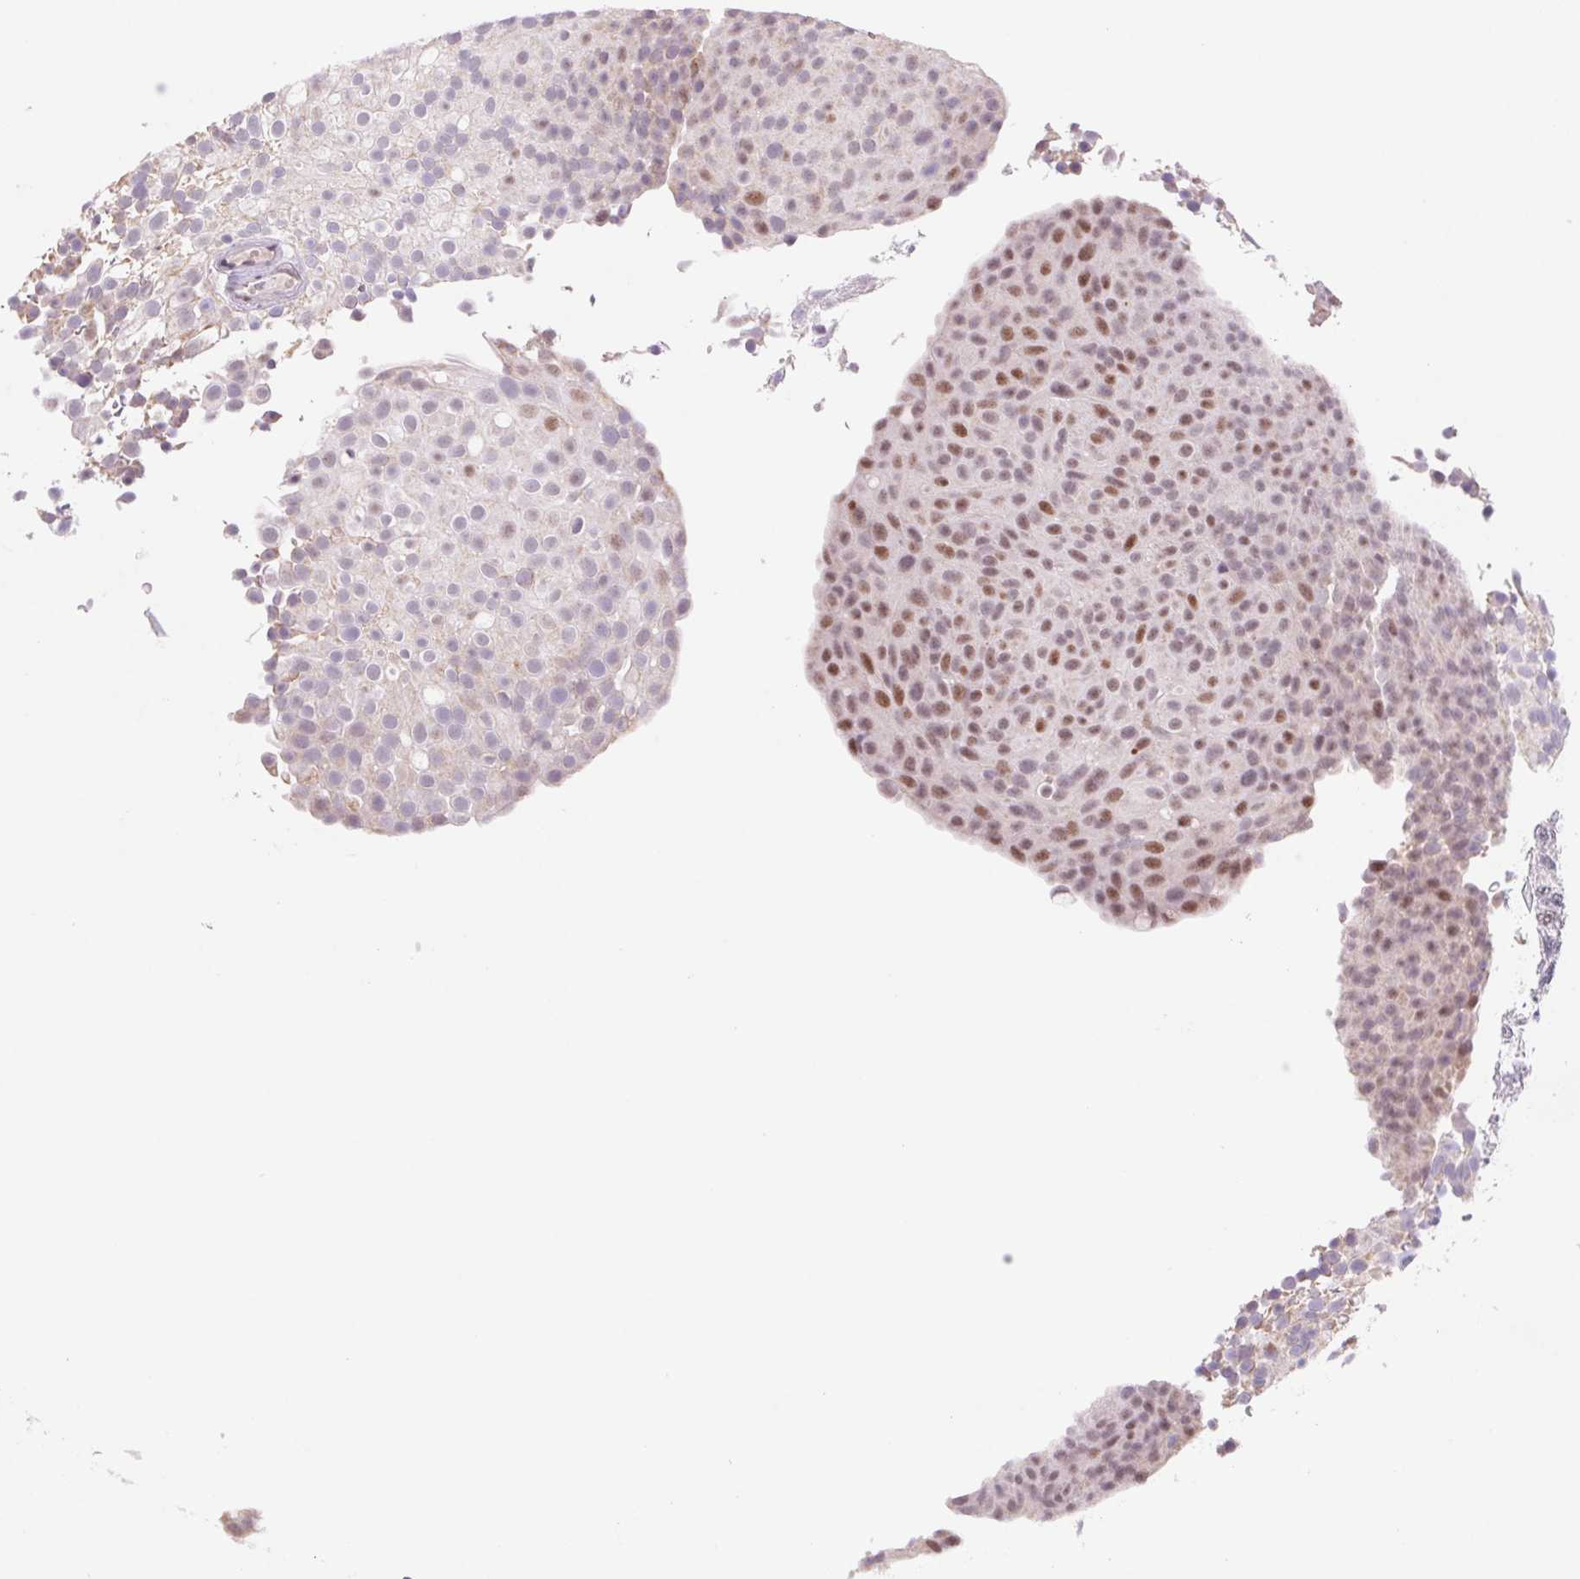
{"staining": {"intensity": "moderate", "quantity": "<25%", "location": "nuclear"}, "tissue": "urothelial cancer", "cell_type": "Tumor cells", "image_type": "cancer", "snomed": [{"axis": "morphology", "description": "Urothelial carcinoma, Low grade"}, {"axis": "topography", "description": "Urinary bladder"}], "caption": "Immunohistochemical staining of urothelial carcinoma (low-grade) reveals moderate nuclear protein positivity in approximately <25% of tumor cells.", "gene": "DPPA5", "patient": {"sex": "male", "age": 78}}